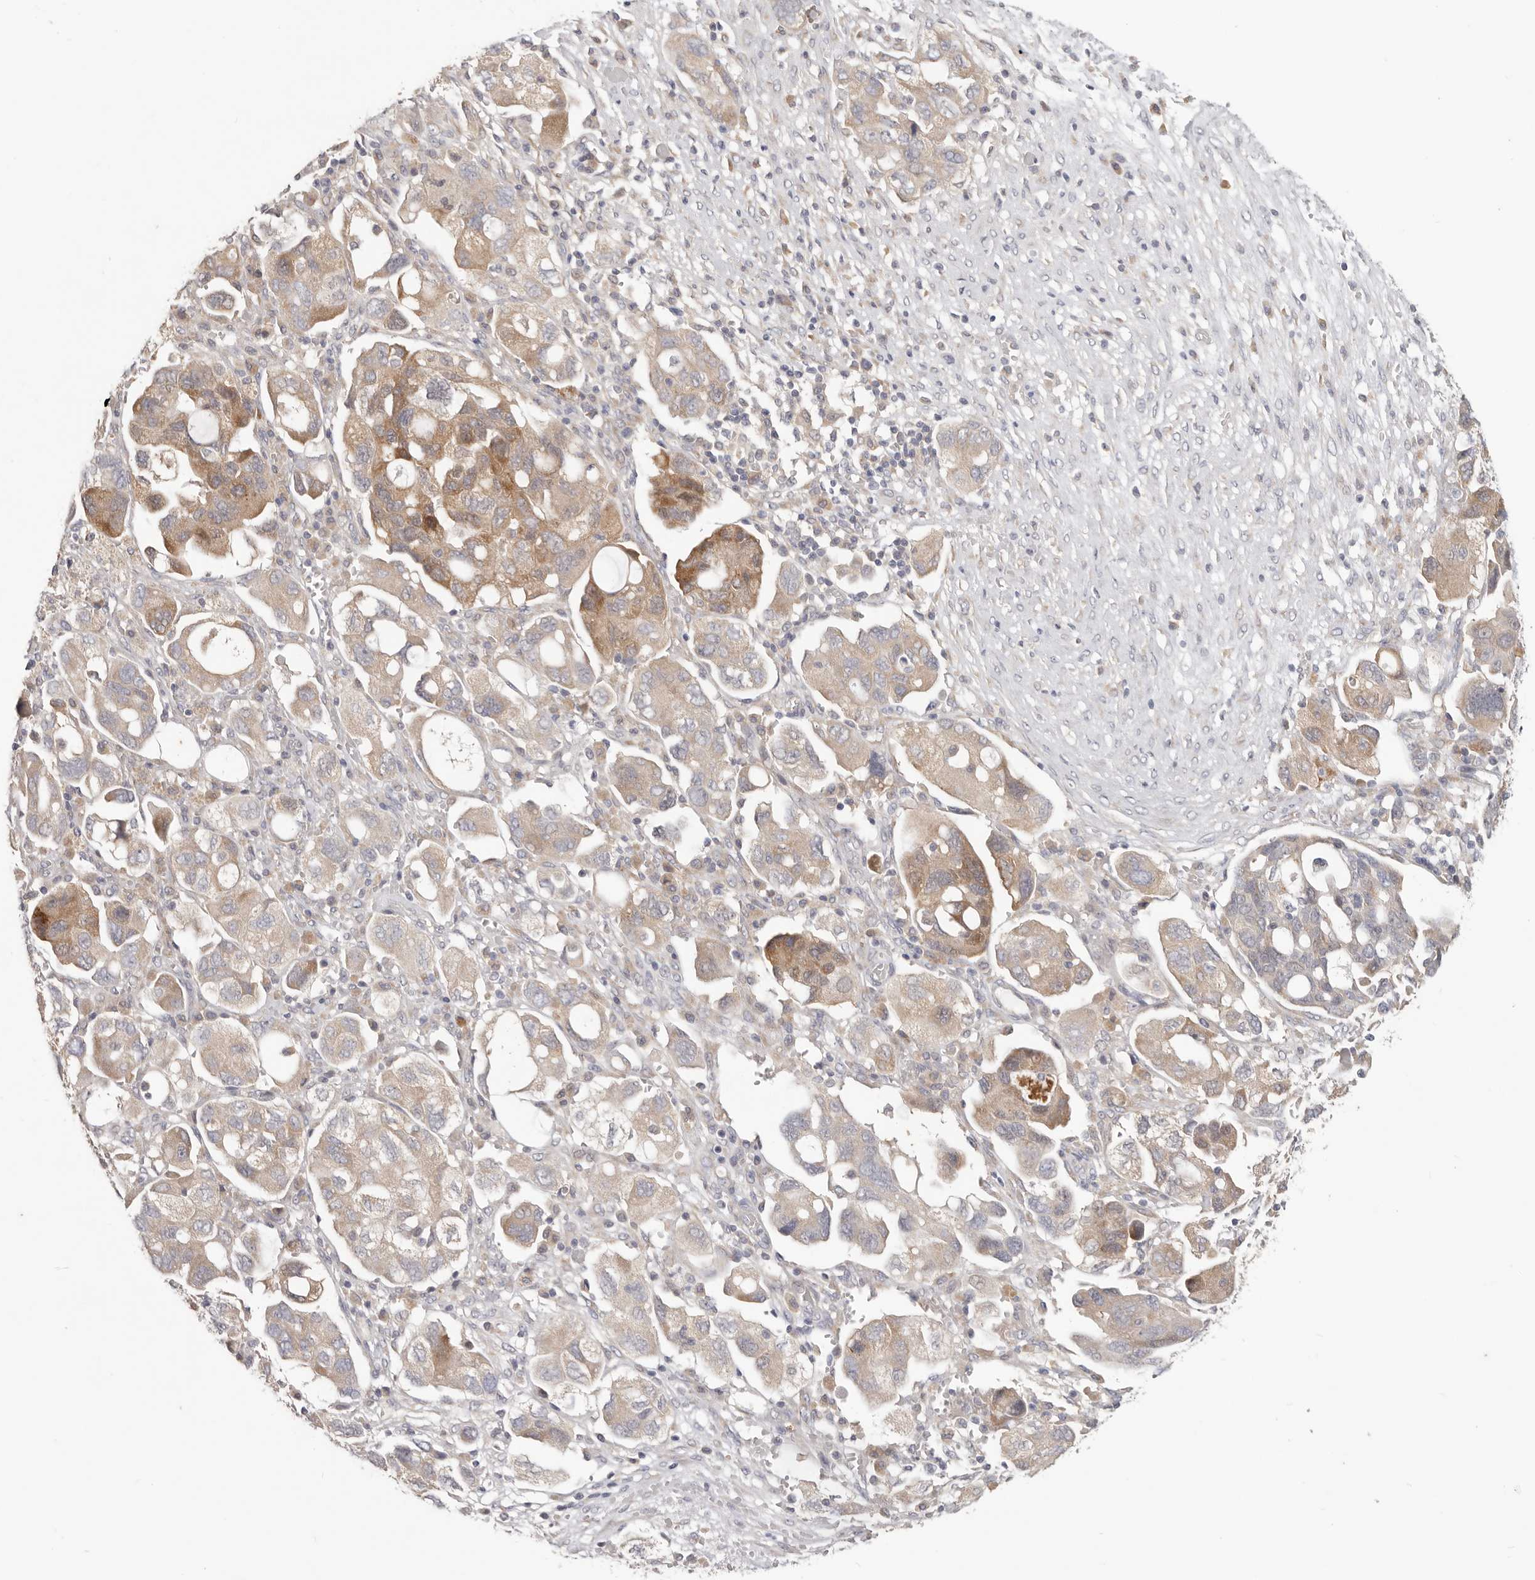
{"staining": {"intensity": "moderate", "quantity": "25%-75%", "location": "cytoplasmic/membranous"}, "tissue": "ovarian cancer", "cell_type": "Tumor cells", "image_type": "cancer", "snomed": [{"axis": "morphology", "description": "Carcinoma, NOS"}, {"axis": "morphology", "description": "Cystadenocarcinoma, serous, NOS"}, {"axis": "topography", "description": "Ovary"}], "caption": "Brown immunohistochemical staining in serous cystadenocarcinoma (ovarian) exhibits moderate cytoplasmic/membranous staining in approximately 25%-75% of tumor cells. (DAB (3,3'-diaminobenzidine) IHC with brightfield microscopy, high magnification).", "gene": "WDR77", "patient": {"sex": "female", "age": 69}}